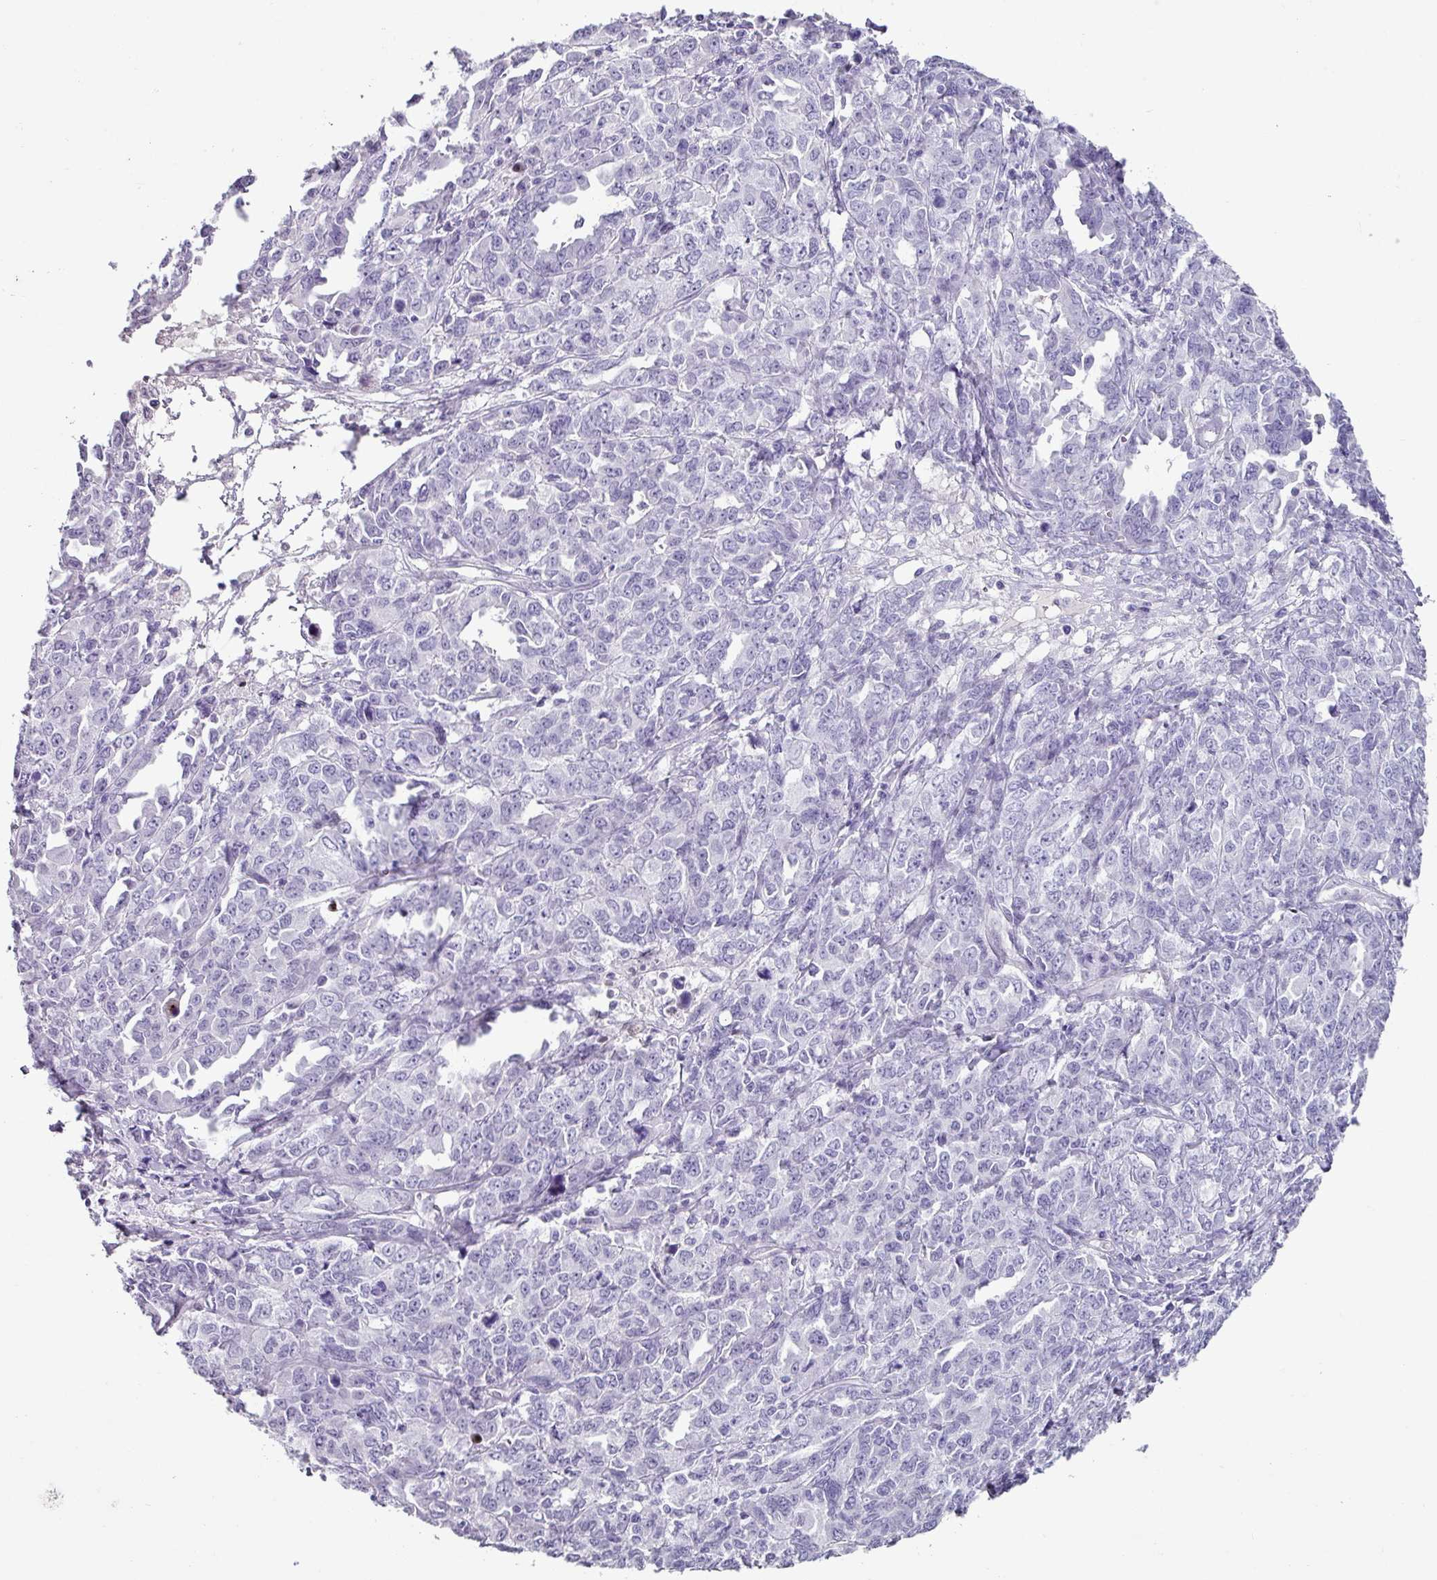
{"staining": {"intensity": "negative", "quantity": "none", "location": "none"}, "tissue": "ovarian cancer", "cell_type": "Tumor cells", "image_type": "cancer", "snomed": [{"axis": "morphology", "description": "Adenocarcinoma, NOS"}, {"axis": "morphology", "description": "Carcinoma, endometroid"}, {"axis": "topography", "description": "Ovary"}], "caption": "Immunohistochemical staining of ovarian cancer displays no significant staining in tumor cells.", "gene": "TRA2A", "patient": {"sex": "female", "age": 72}}